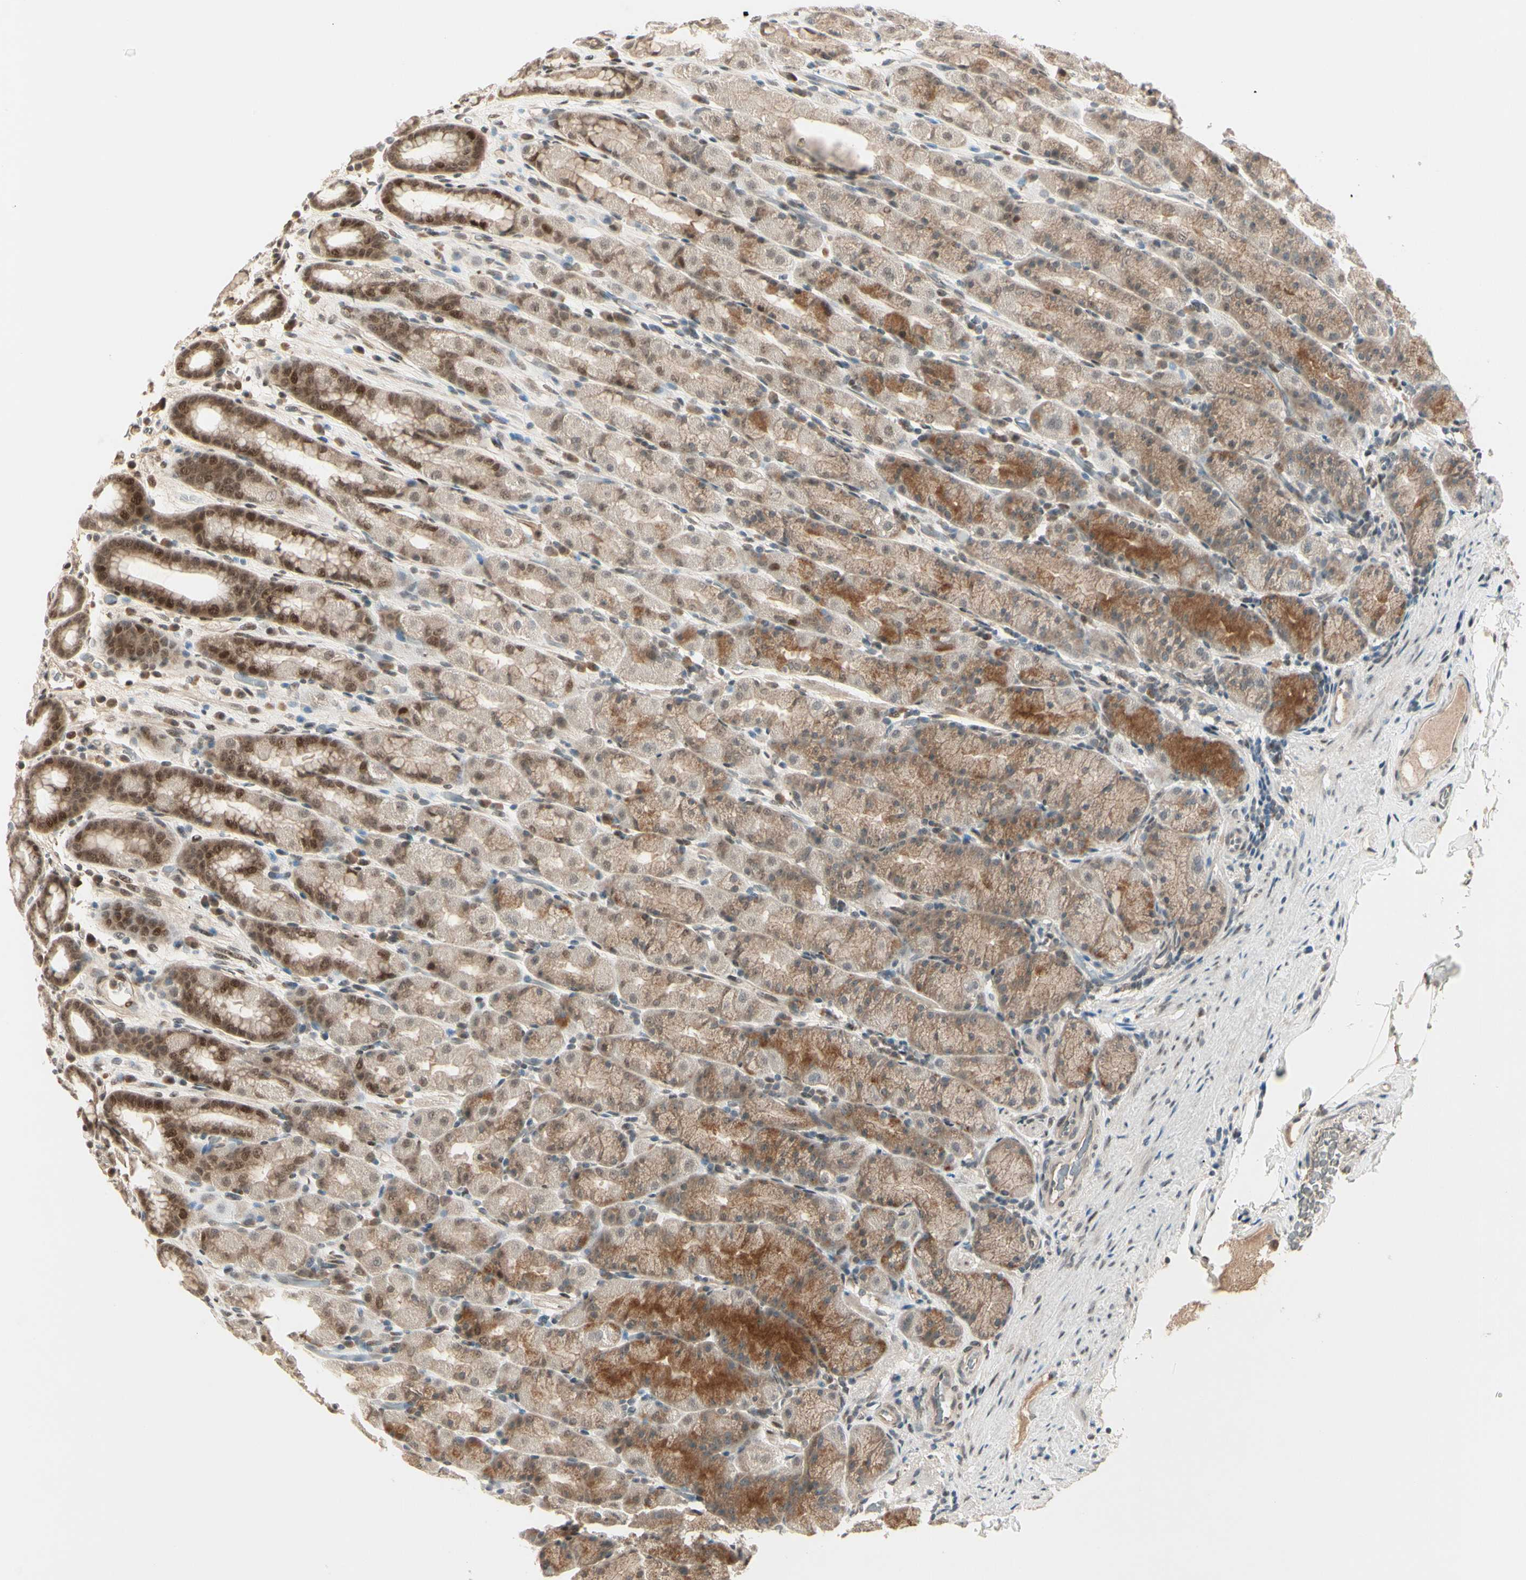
{"staining": {"intensity": "moderate", "quantity": ">75%", "location": "cytoplasmic/membranous,nuclear"}, "tissue": "stomach", "cell_type": "Glandular cells", "image_type": "normal", "snomed": [{"axis": "morphology", "description": "Normal tissue, NOS"}, {"axis": "topography", "description": "Stomach, upper"}], "caption": "A brown stain shows moderate cytoplasmic/membranous,nuclear staining of a protein in glandular cells of benign stomach.", "gene": "GTF3A", "patient": {"sex": "male", "age": 68}}